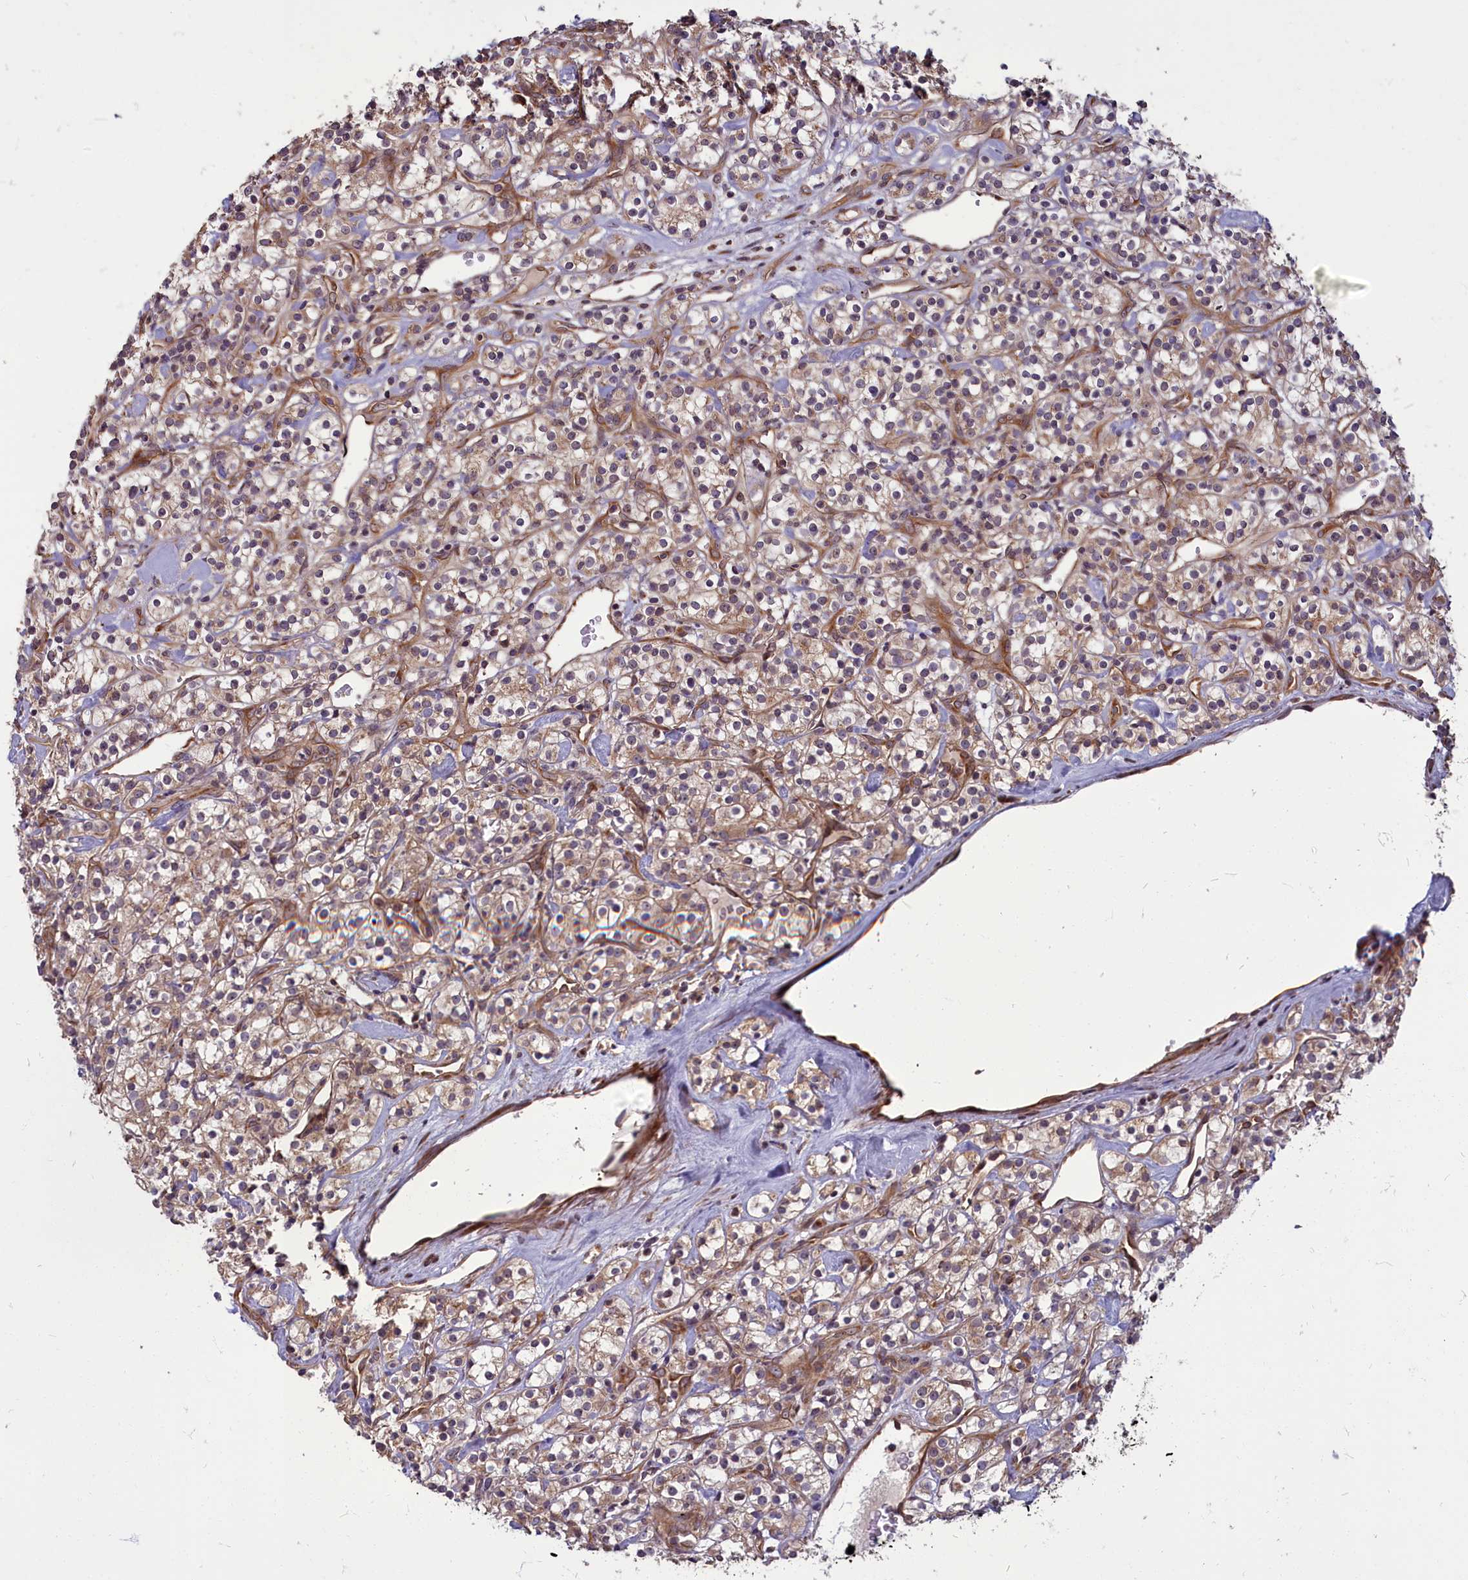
{"staining": {"intensity": "moderate", "quantity": "25%-75%", "location": "cytoplasmic/membranous"}, "tissue": "renal cancer", "cell_type": "Tumor cells", "image_type": "cancer", "snomed": [{"axis": "morphology", "description": "Adenocarcinoma, NOS"}, {"axis": "topography", "description": "Kidney"}], "caption": "A brown stain highlights moderate cytoplasmic/membranous staining of a protein in adenocarcinoma (renal) tumor cells.", "gene": "MYCBP", "patient": {"sex": "male", "age": 77}}